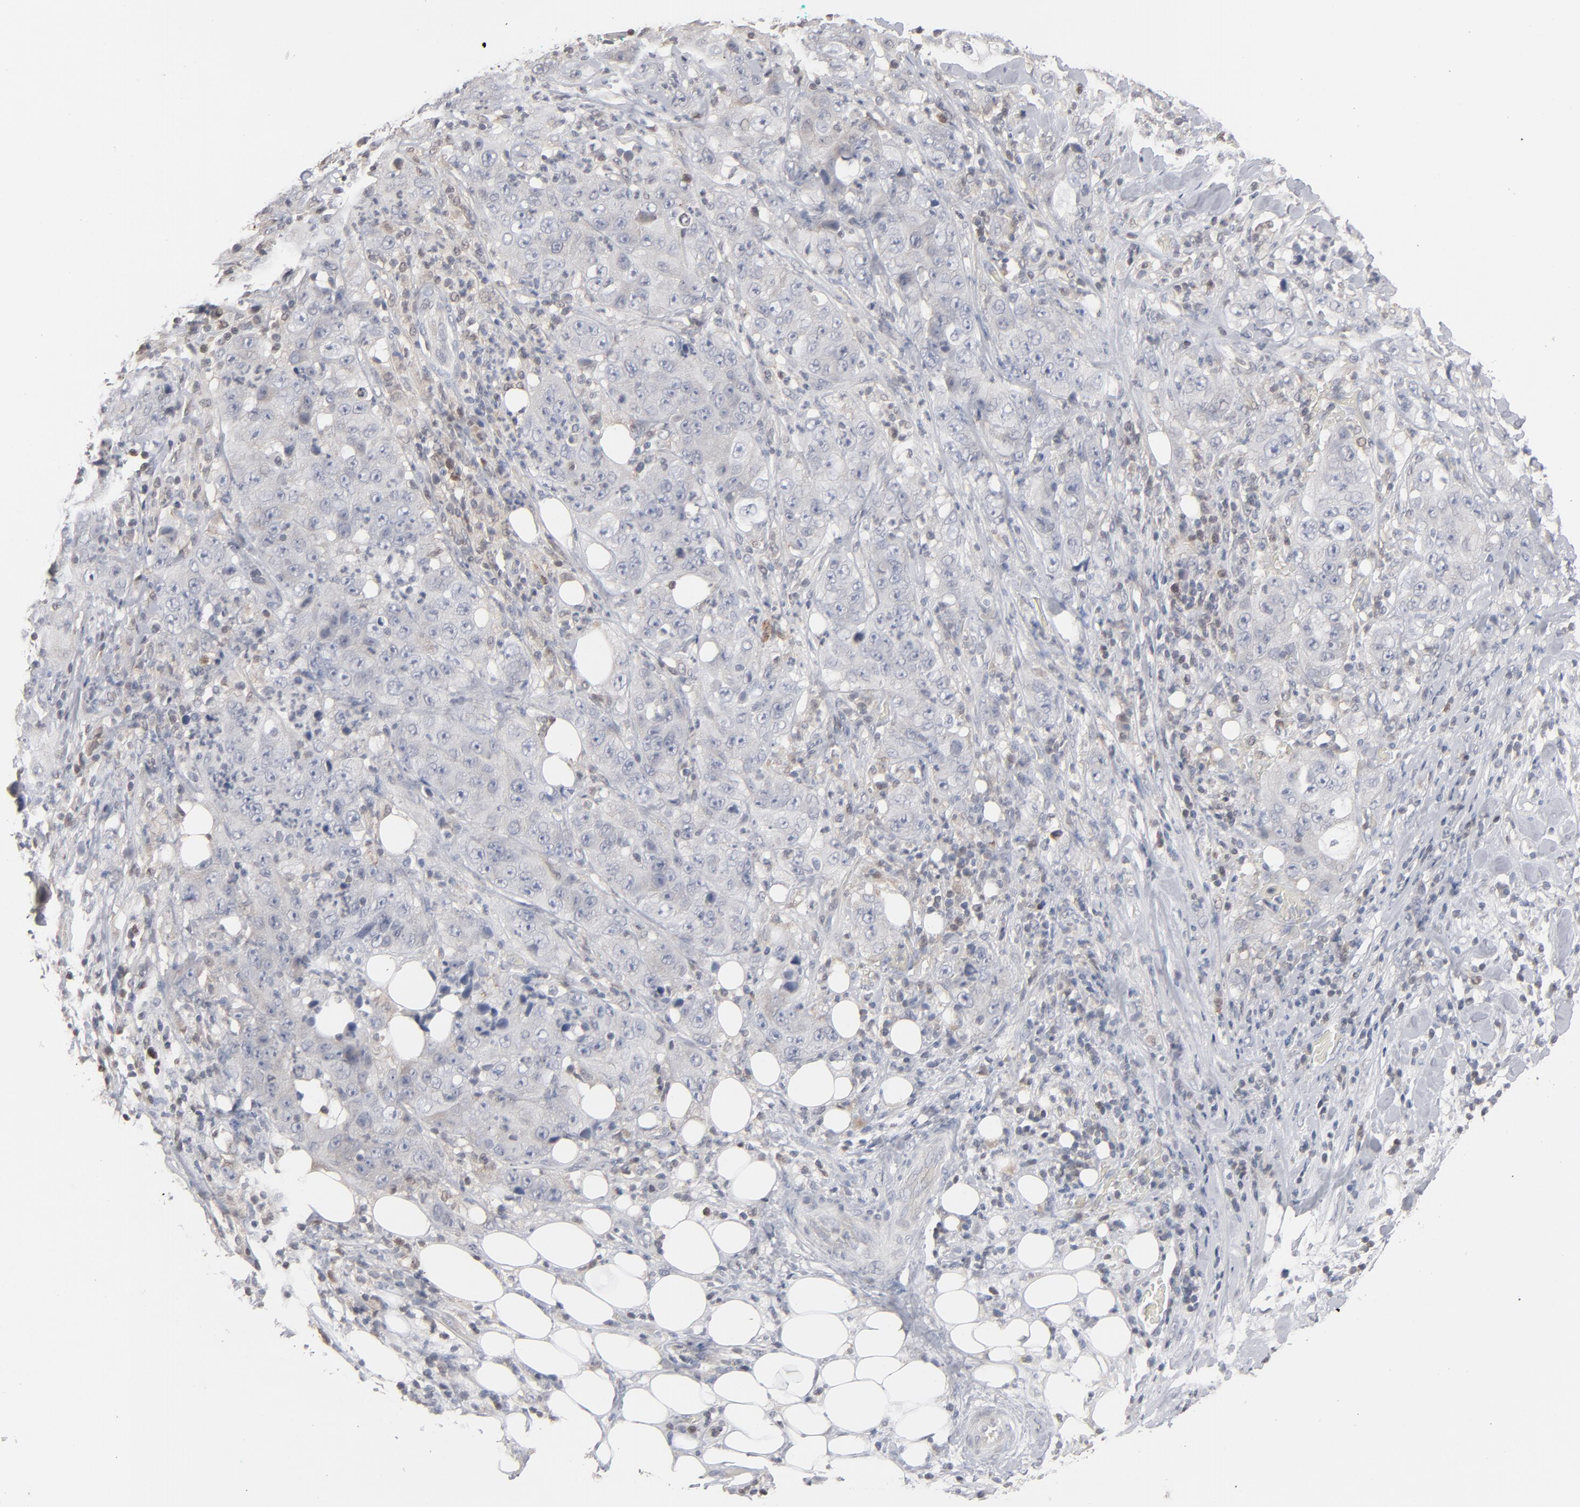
{"staining": {"intensity": "negative", "quantity": "none", "location": "none"}, "tissue": "lung cancer", "cell_type": "Tumor cells", "image_type": "cancer", "snomed": [{"axis": "morphology", "description": "Squamous cell carcinoma, NOS"}, {"axis": "topography", "description": "Lung"}], "caption": "There is no significant expression in tumor cells of lung squamous cell carcinoma.", "gene": "STAT4", "patient": {"sex": "male", "age": 64}}